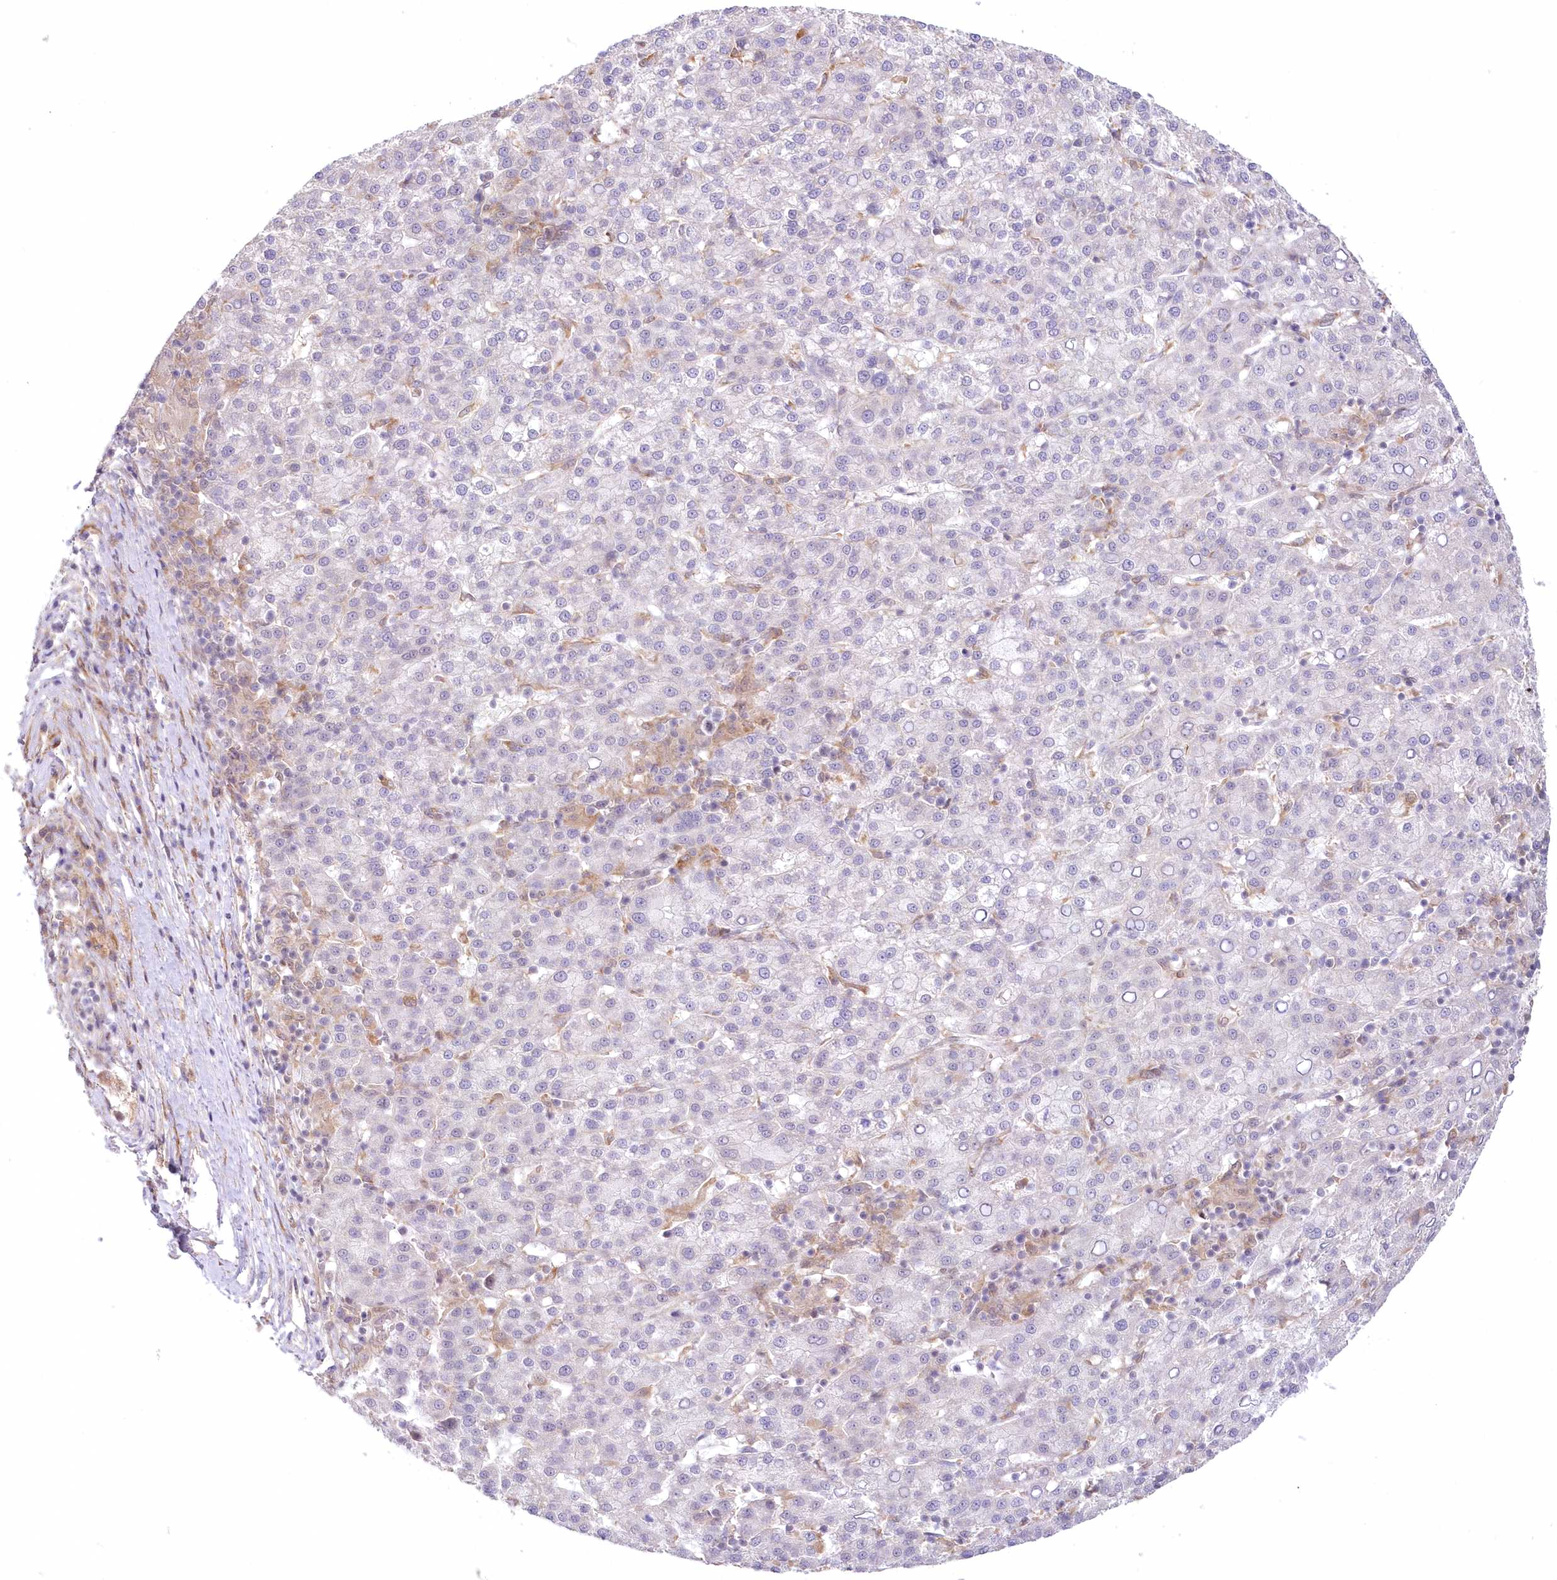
{"staining": {"intensity": "negative", "quantity": "none", "location": "none"}, "tissue": "liver cancer", "cell_type": "Tumor cells", "image_type": "cancer", "snomed": [{"axis": "morphology", "description": "Carcinoma, Hepatocellular, NOS"}, {"axis": "topography", "description": "Liver"}], "caption": "A high-resolution histopathology image shows IHC staining of liver cancer (hepatocellular carcinoma), which demonstrates no significant positivity in tumor cells. (Stains: DAB (3,3'-diaminobenzidine) immunohistochemistry with hematoxylin counter stain, Microscopy: brightfield microscopy at high magnification).", "gene": "LDB1", "patient": {"sex": "female", "age": 58}}